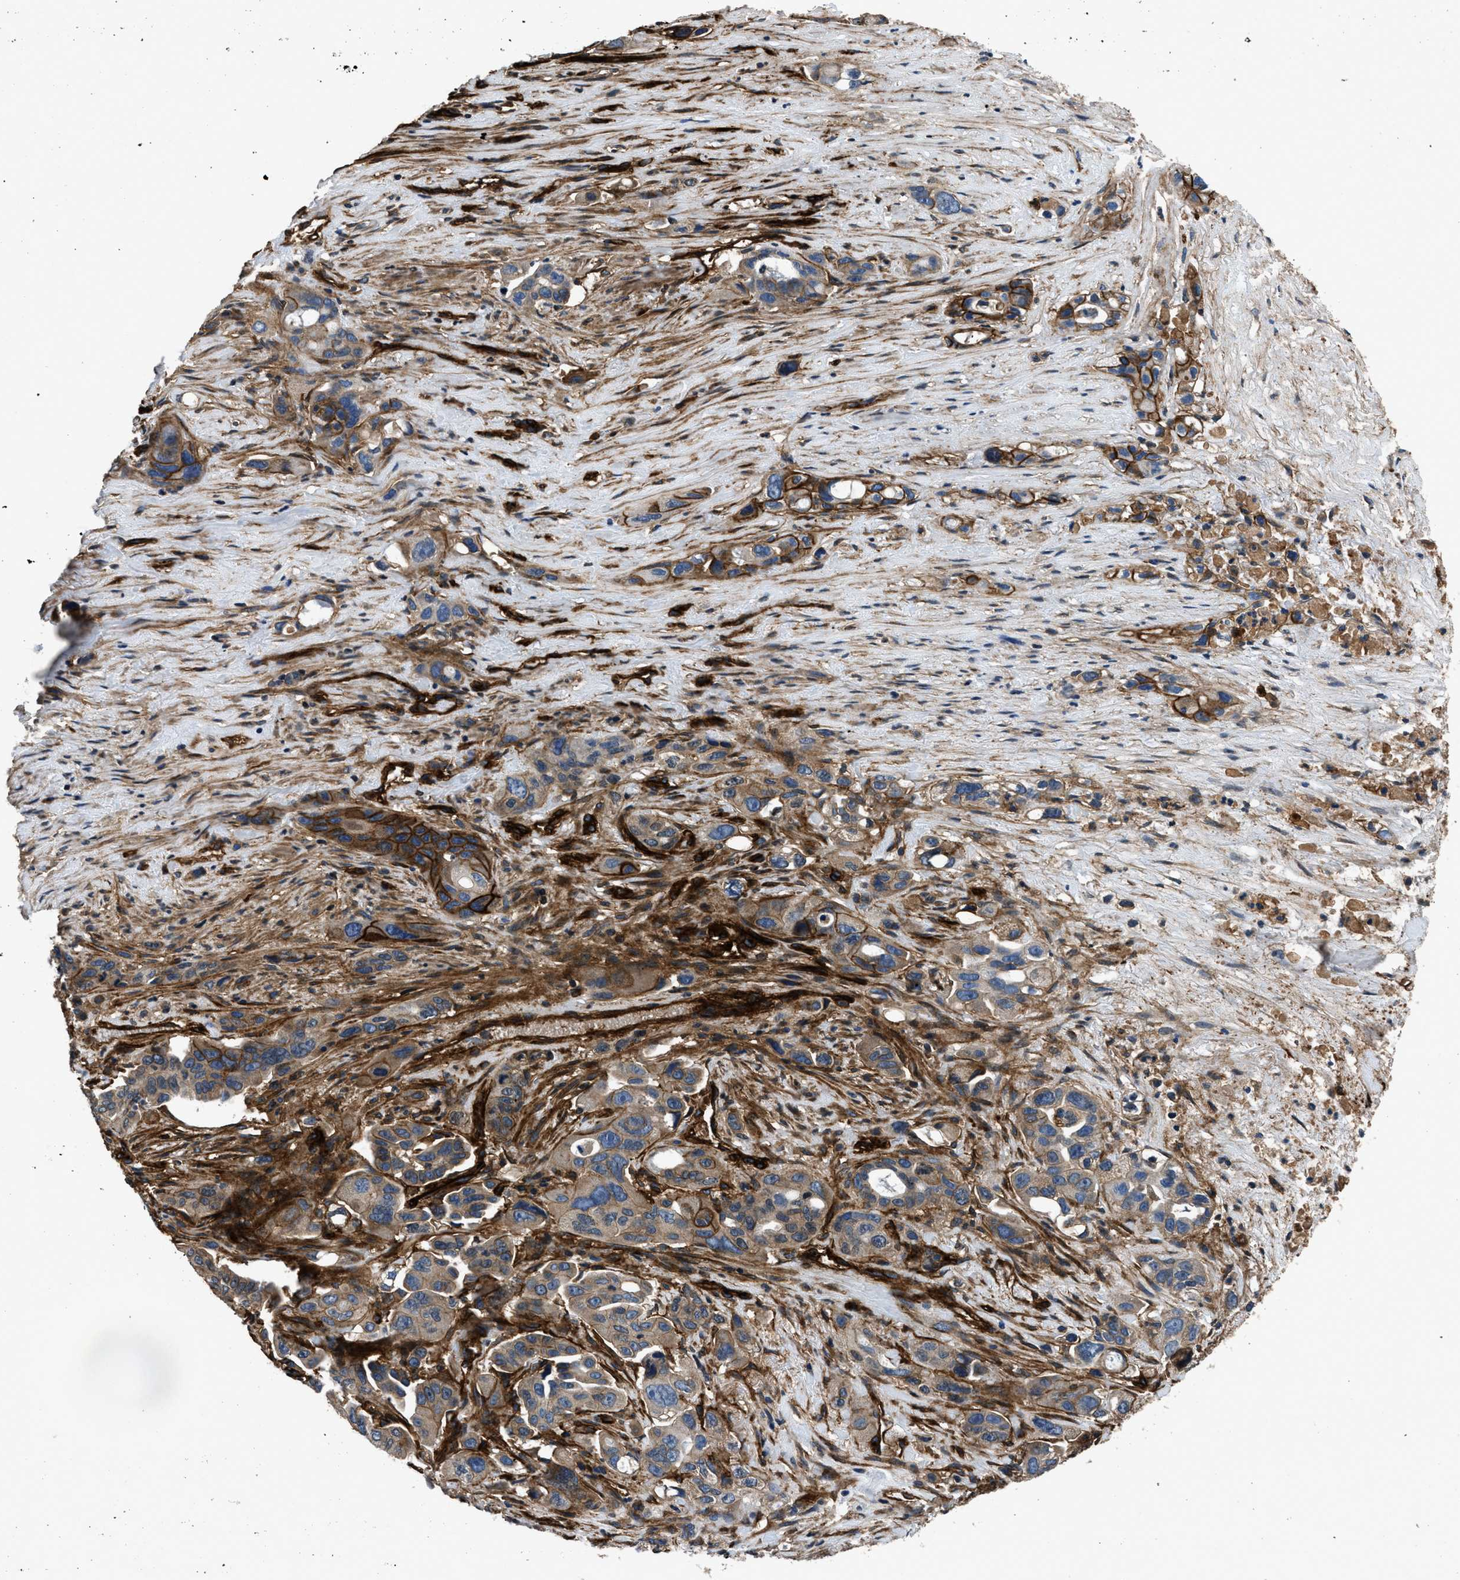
{"staining": {"intensity": "moderate", "quantity": ">75%", "location": "cytoplasmic/membranous"}, "tissue": "pancreatic cancer", "cell_type": "Tumor cells", "image_type": "cancer", "snomed": [{"axis": "morphology", "description": "Adenocarcinoma, NOS"}, {"axis": "topography", "description": "Pancreas"}], "caption": "Human pancreatic cancer (adenocarcinoma) stained with a protein marker displays moderate staining in tumor cells.", "gene": "CD276", "patient": {"sex": "male", "age": 53}}